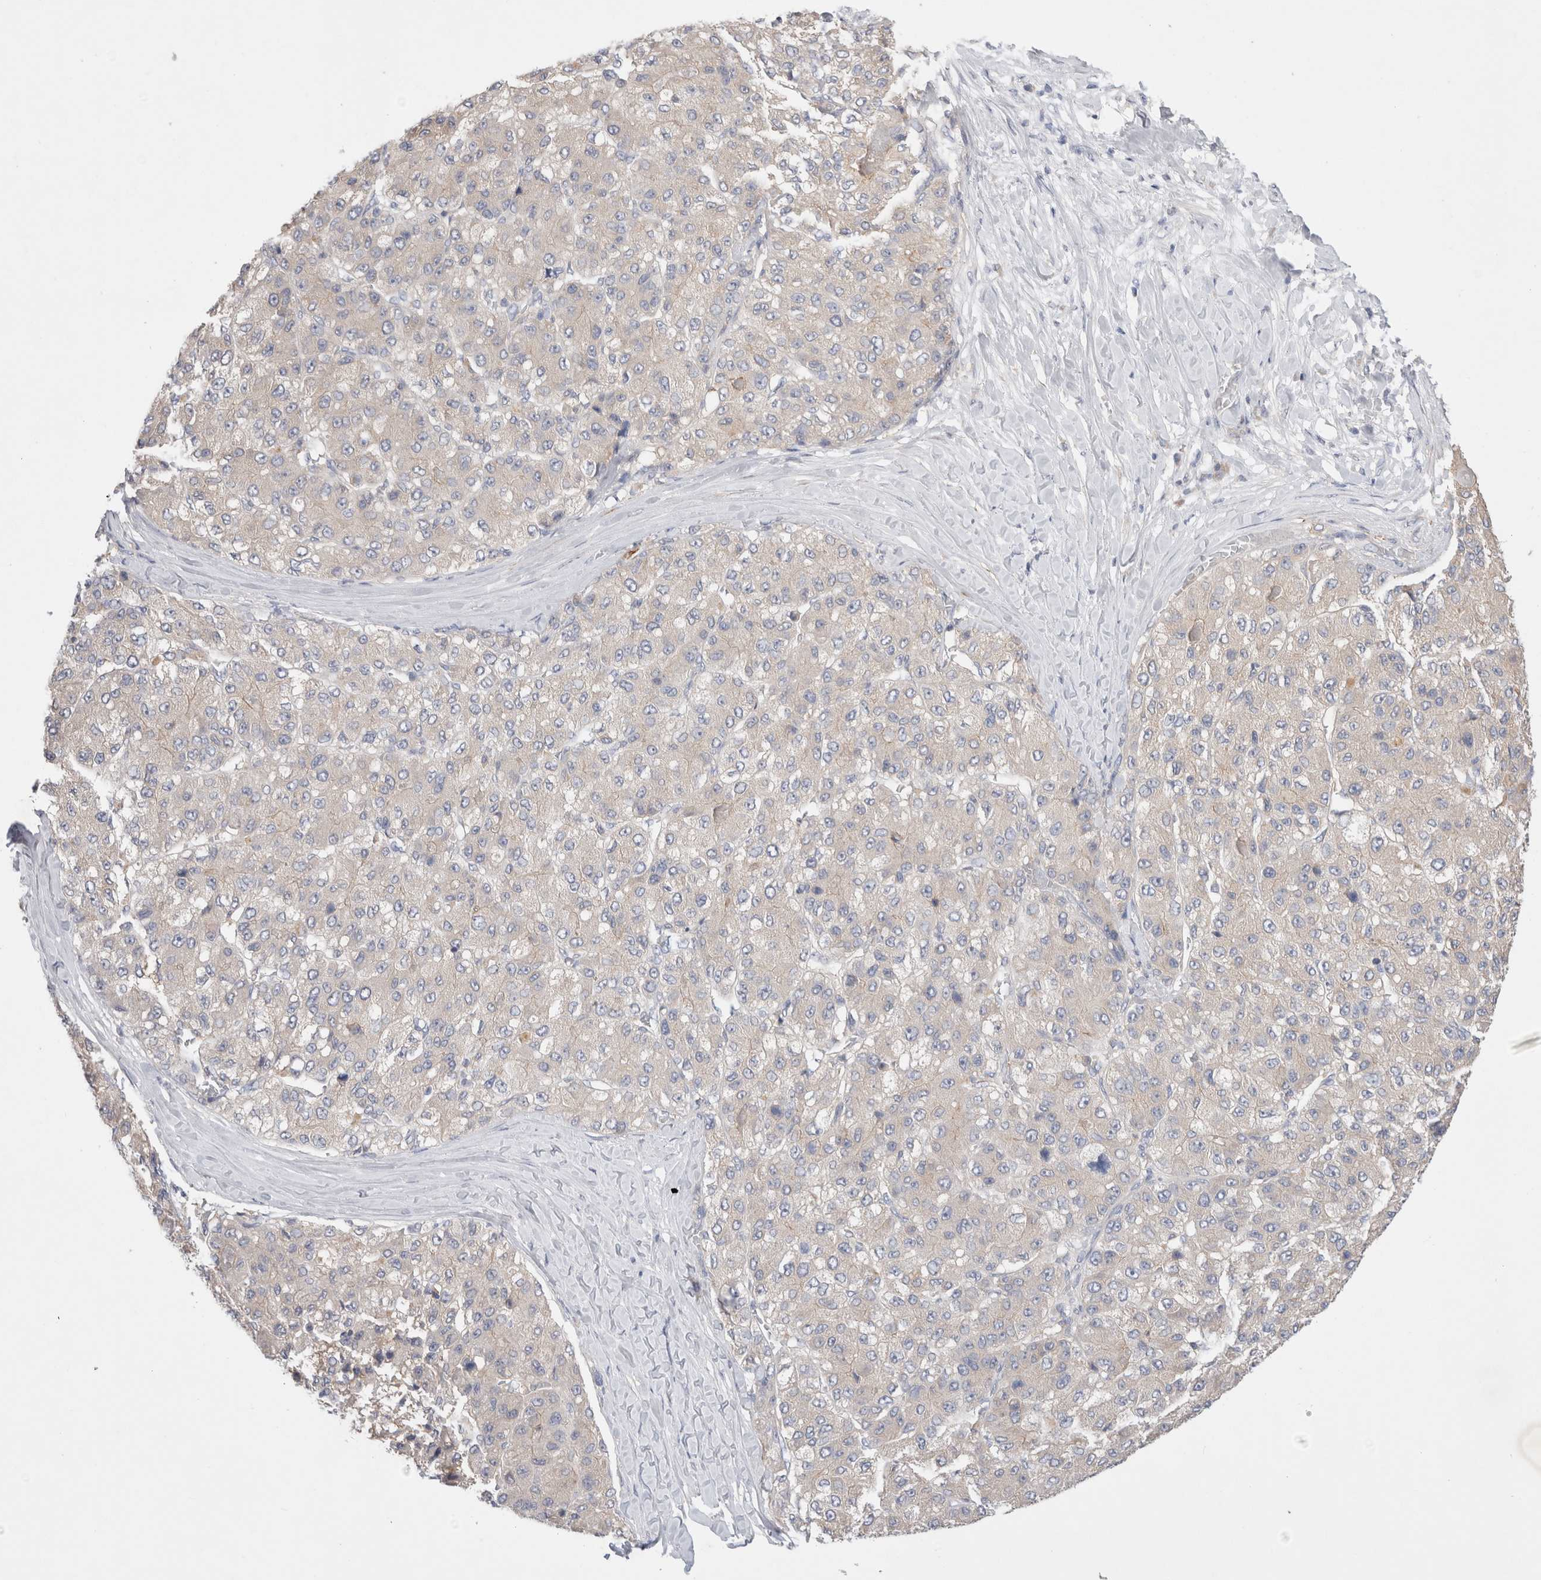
{"staining": {"intensity": "negative", "quantity": "none", "location": "none"}, "tissue": "liver cancer", "cell_type": "Tumor cells", "image_type": "cancer", "snomed": [{"axis": "morphology", "description": "Carcinoma, Hepatocellular, NOS"}, {"axis": "topography", "description": "Liver"}], "caption": "IHC micrograph of neoplastic tissue: human liver hepatocellular carcinoma stained with DAB exhibits no significant protein positivity in tumor cells.", "gene": "IFT74", "patient": {"sex": "male", "age": 80}}